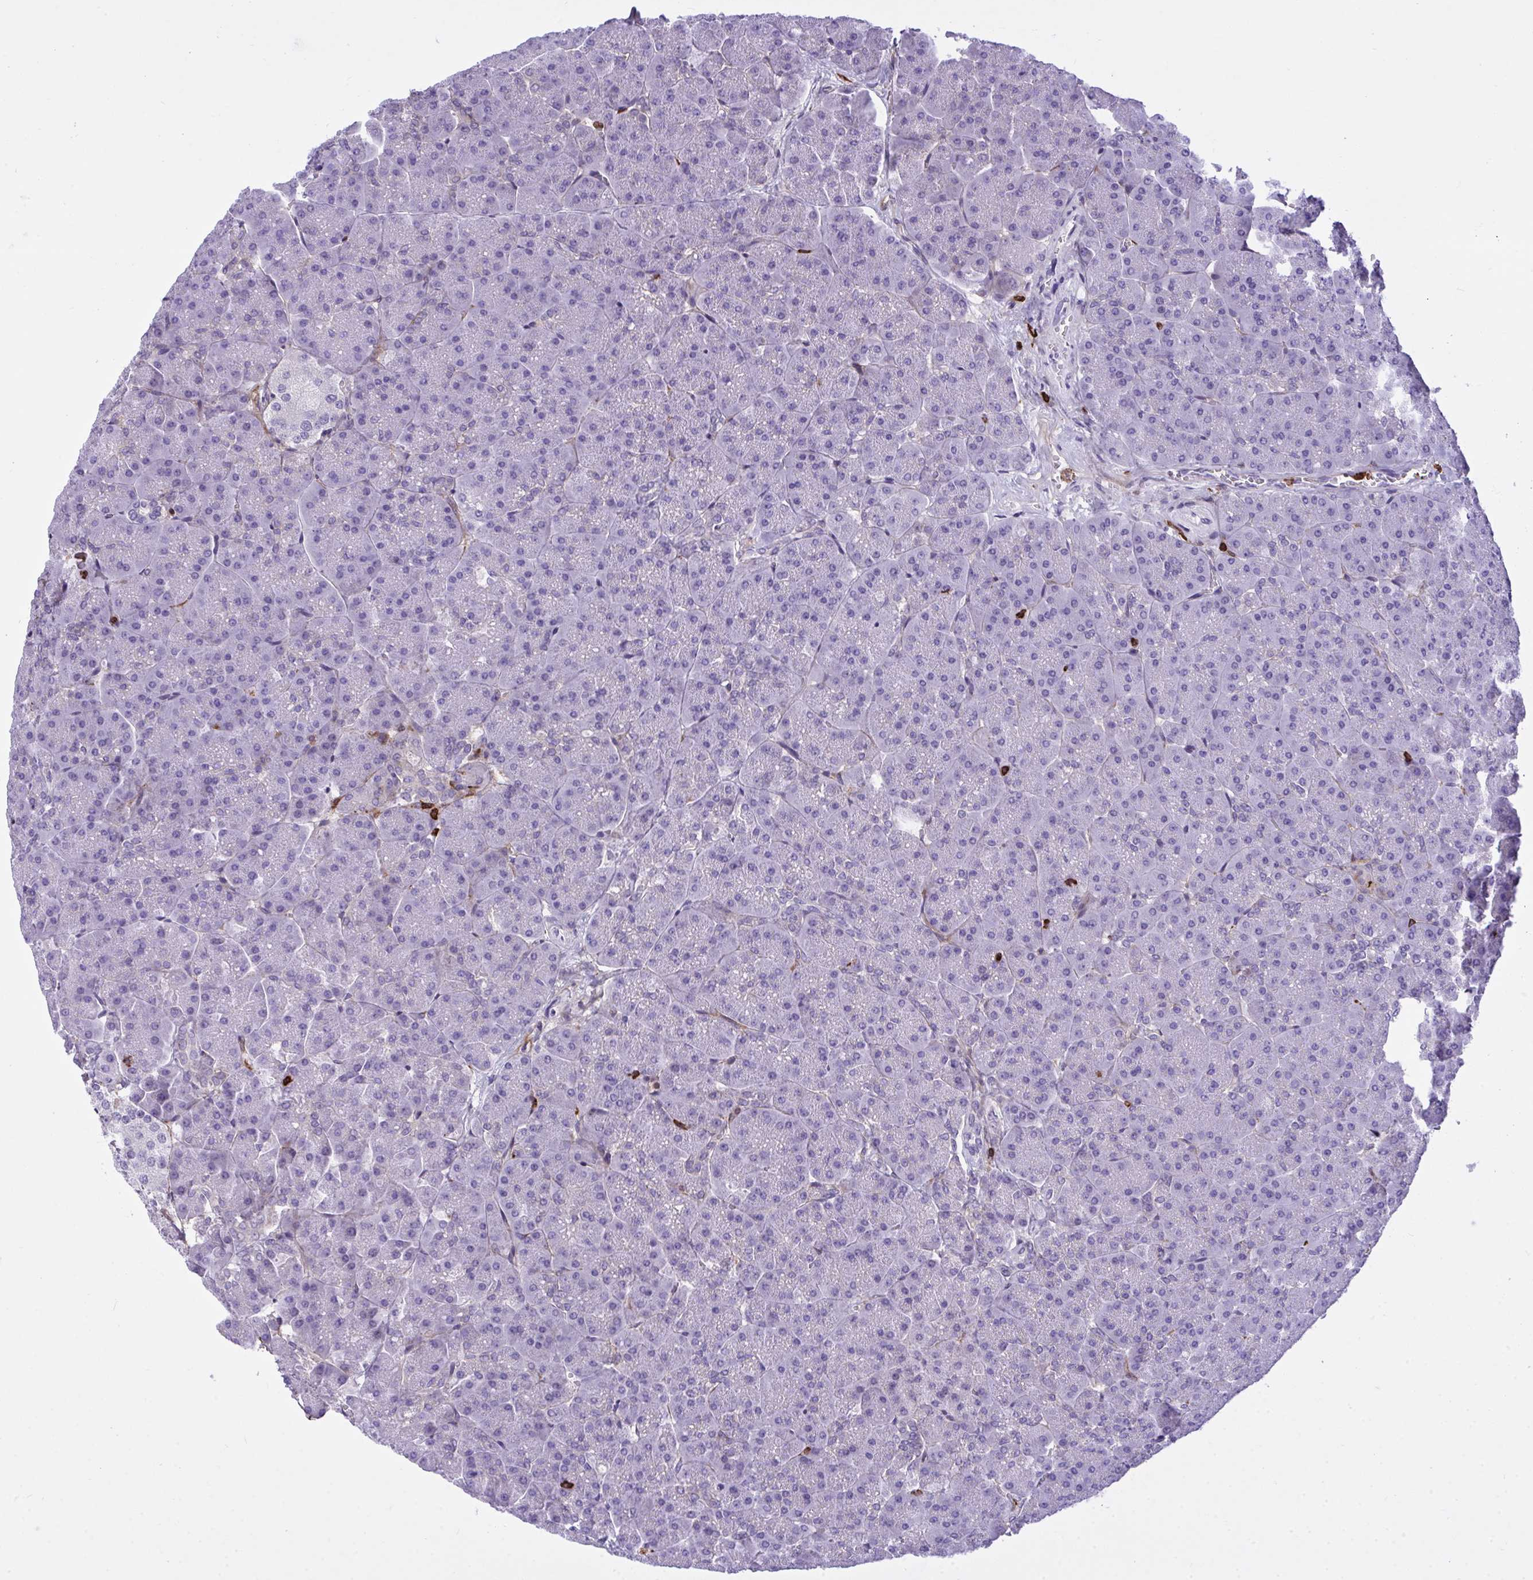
{"staining": {"intensity": "negative", "quantity": "none", "location": "none"}, "tissue": "pancreas", "cell_type": "Exocrine glandular cells", "image_type": "normal", "snomed": [{"axis": "morphology", "description": "Normal tissue, NOS"}, {"axis": "topography", "description": "Pancreas"}, {"axis": "topography", "description": "Peripheral nerve tissue"}], "caption": "The IHC histopathology image has no significant expression in exocrine glandular cells of pancreas. Brightfield microscopy of IHC stained with DAB (brown) and hematoxylin (blue), captured at high magnification.", "gene": "AP5M1", "patient": {"sex": "male", "age": 54}}